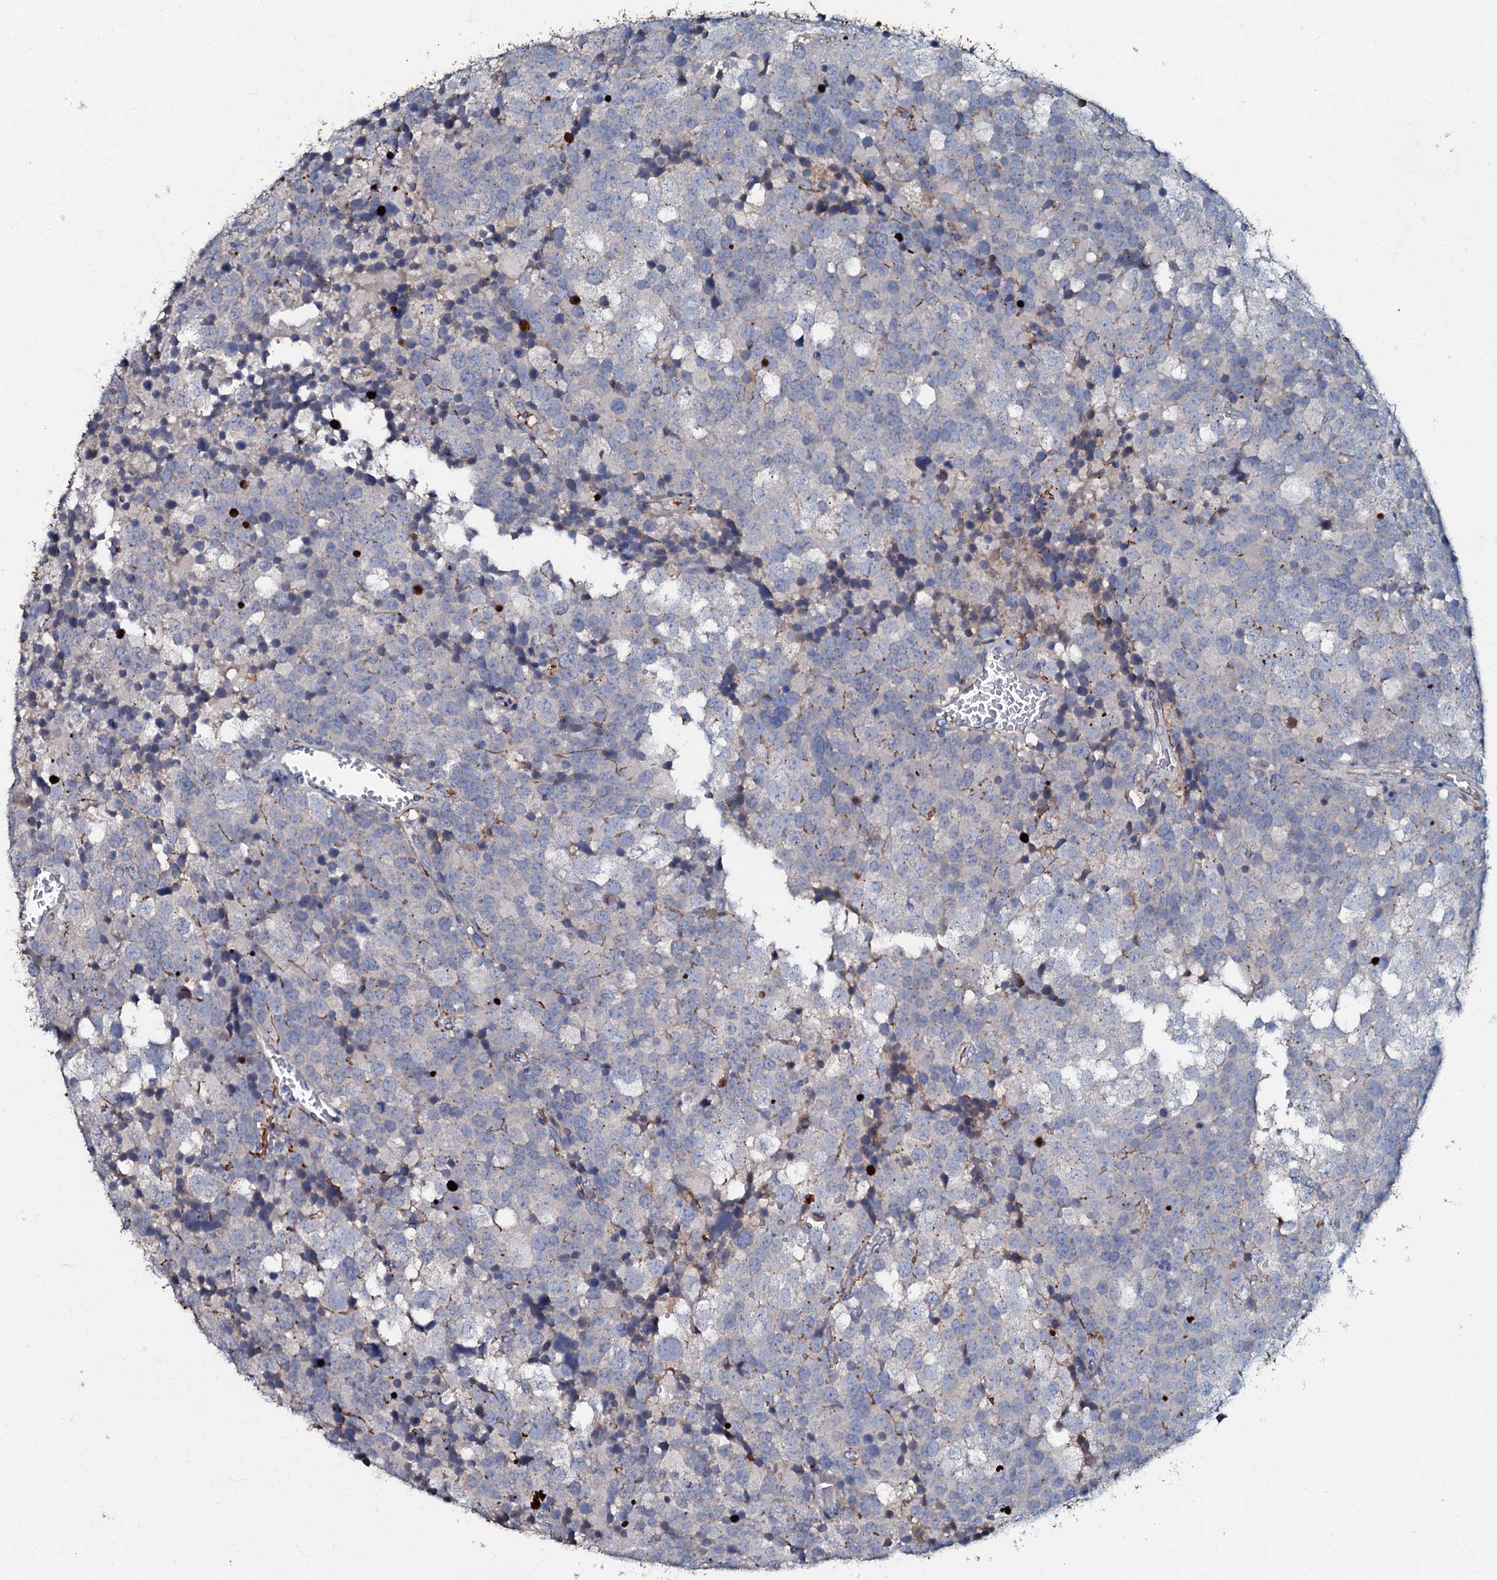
{"staining": {"intensity": "negative", "quantity": "none", "location": "none"}, "tissue": "testis cancer", "cell_type": "Tumor cells", "image_type": "cancer", "snomed": [{"axis": "morphology", "description": "Seminoma, NOS"}, {"axis": "topography", "description": "Testis"}], "caption": "Image shows no protein staining in tumor cells of testis cancer tissue.", "gene": "MANSC4", "patient": {"sex": "male", "age": 71}}